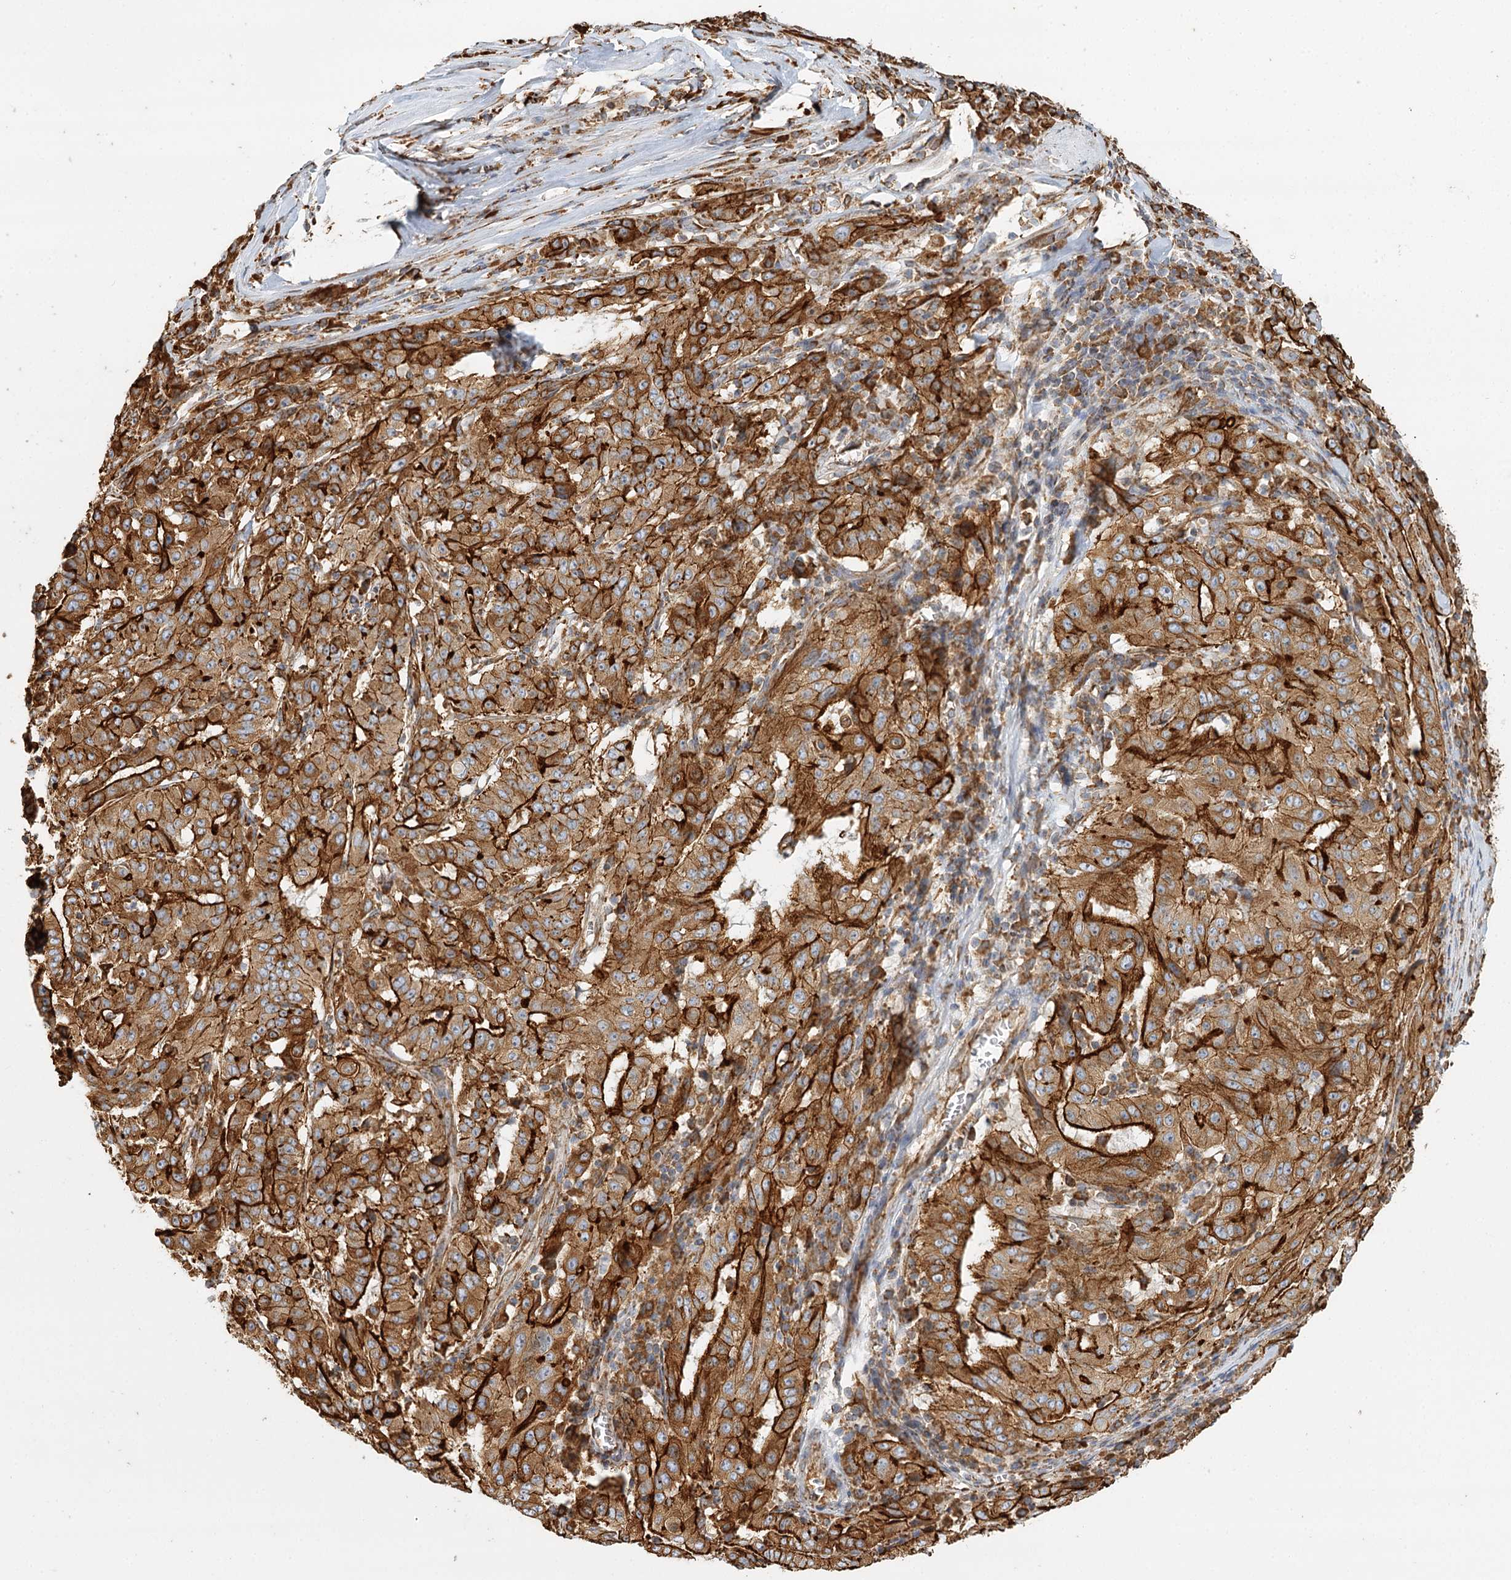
{"staining": {"intensity": "strong", "quantity": ">75%", "location": "cytoplasmic/membranous"}, "tissue": "pancreatic cancer", "cell_type": "Tumor cells", "image_type": "cancer", "snomed": [{"axis": "morphology", "description": "Adenocarcinoma, NOS"}, {"axis": "topography", "description": "Pancreas"}], "caption": "Protein staining of adenocarcinoma (pancreatic) tissue shows strong cytoplasmic/membranous staining in approximately >75% of tumor cells. (DAB IHC with brightfield microscopy, high magnification).", "gene": "TAS1R1", "patient": {"sex": "male", "age": 63}}